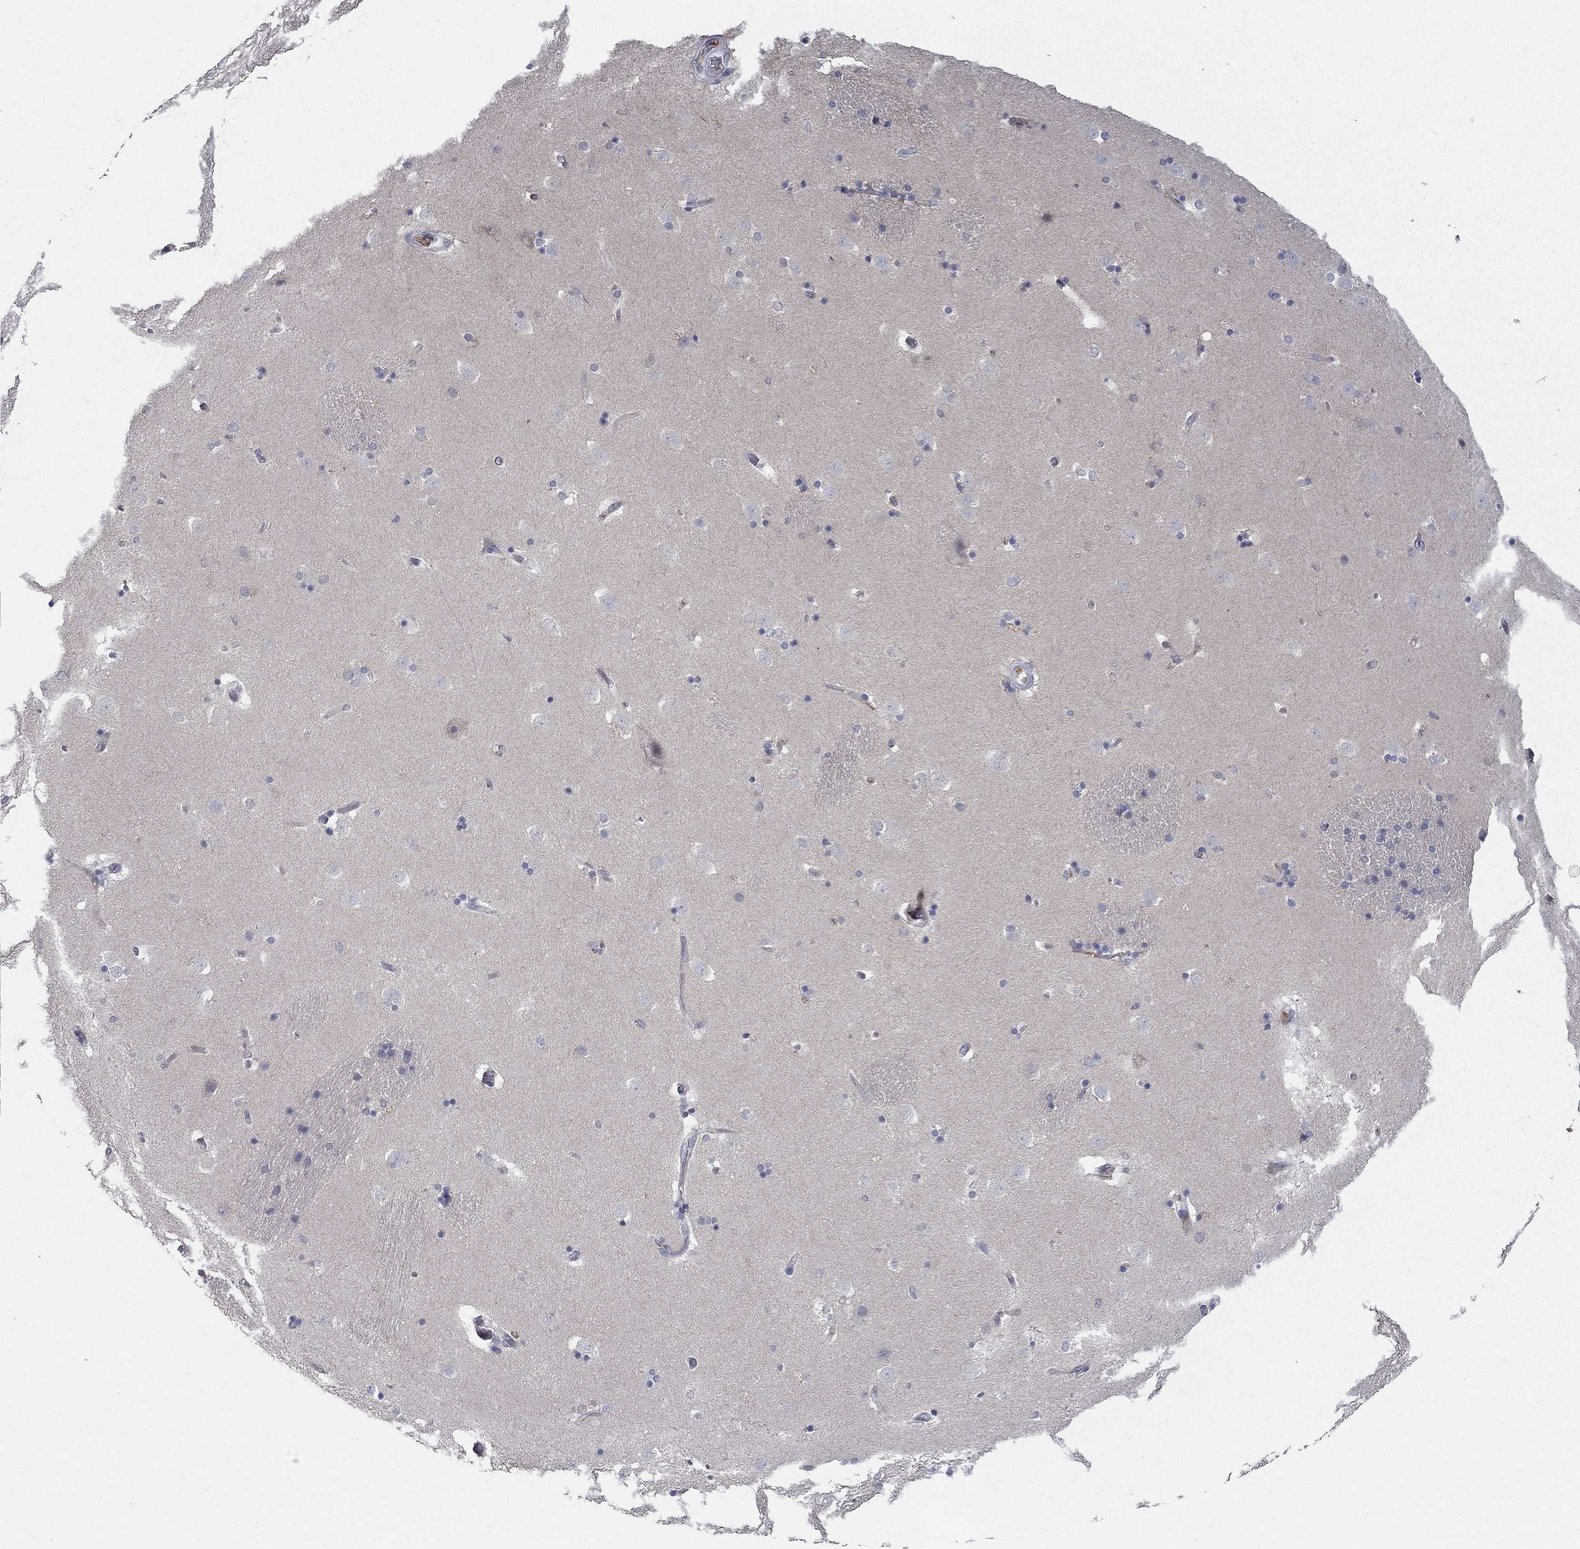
{"staining": {"intensity": "negative", "quantity": "none", "location": "none"}, "tissue": "caudate", "cell_type": "Glial cells", "image_type": "normal", "snomed": [{"axis": "morphology", "description": "Normal tissue, NOS"}, {"axis": "topography", "description": "Lateral ventricle wall"}], "caption": "The image displays no staining of glial cells in normal caudate.", "gene": "CD274", "patient": {"sex": "male", "age": 51}}